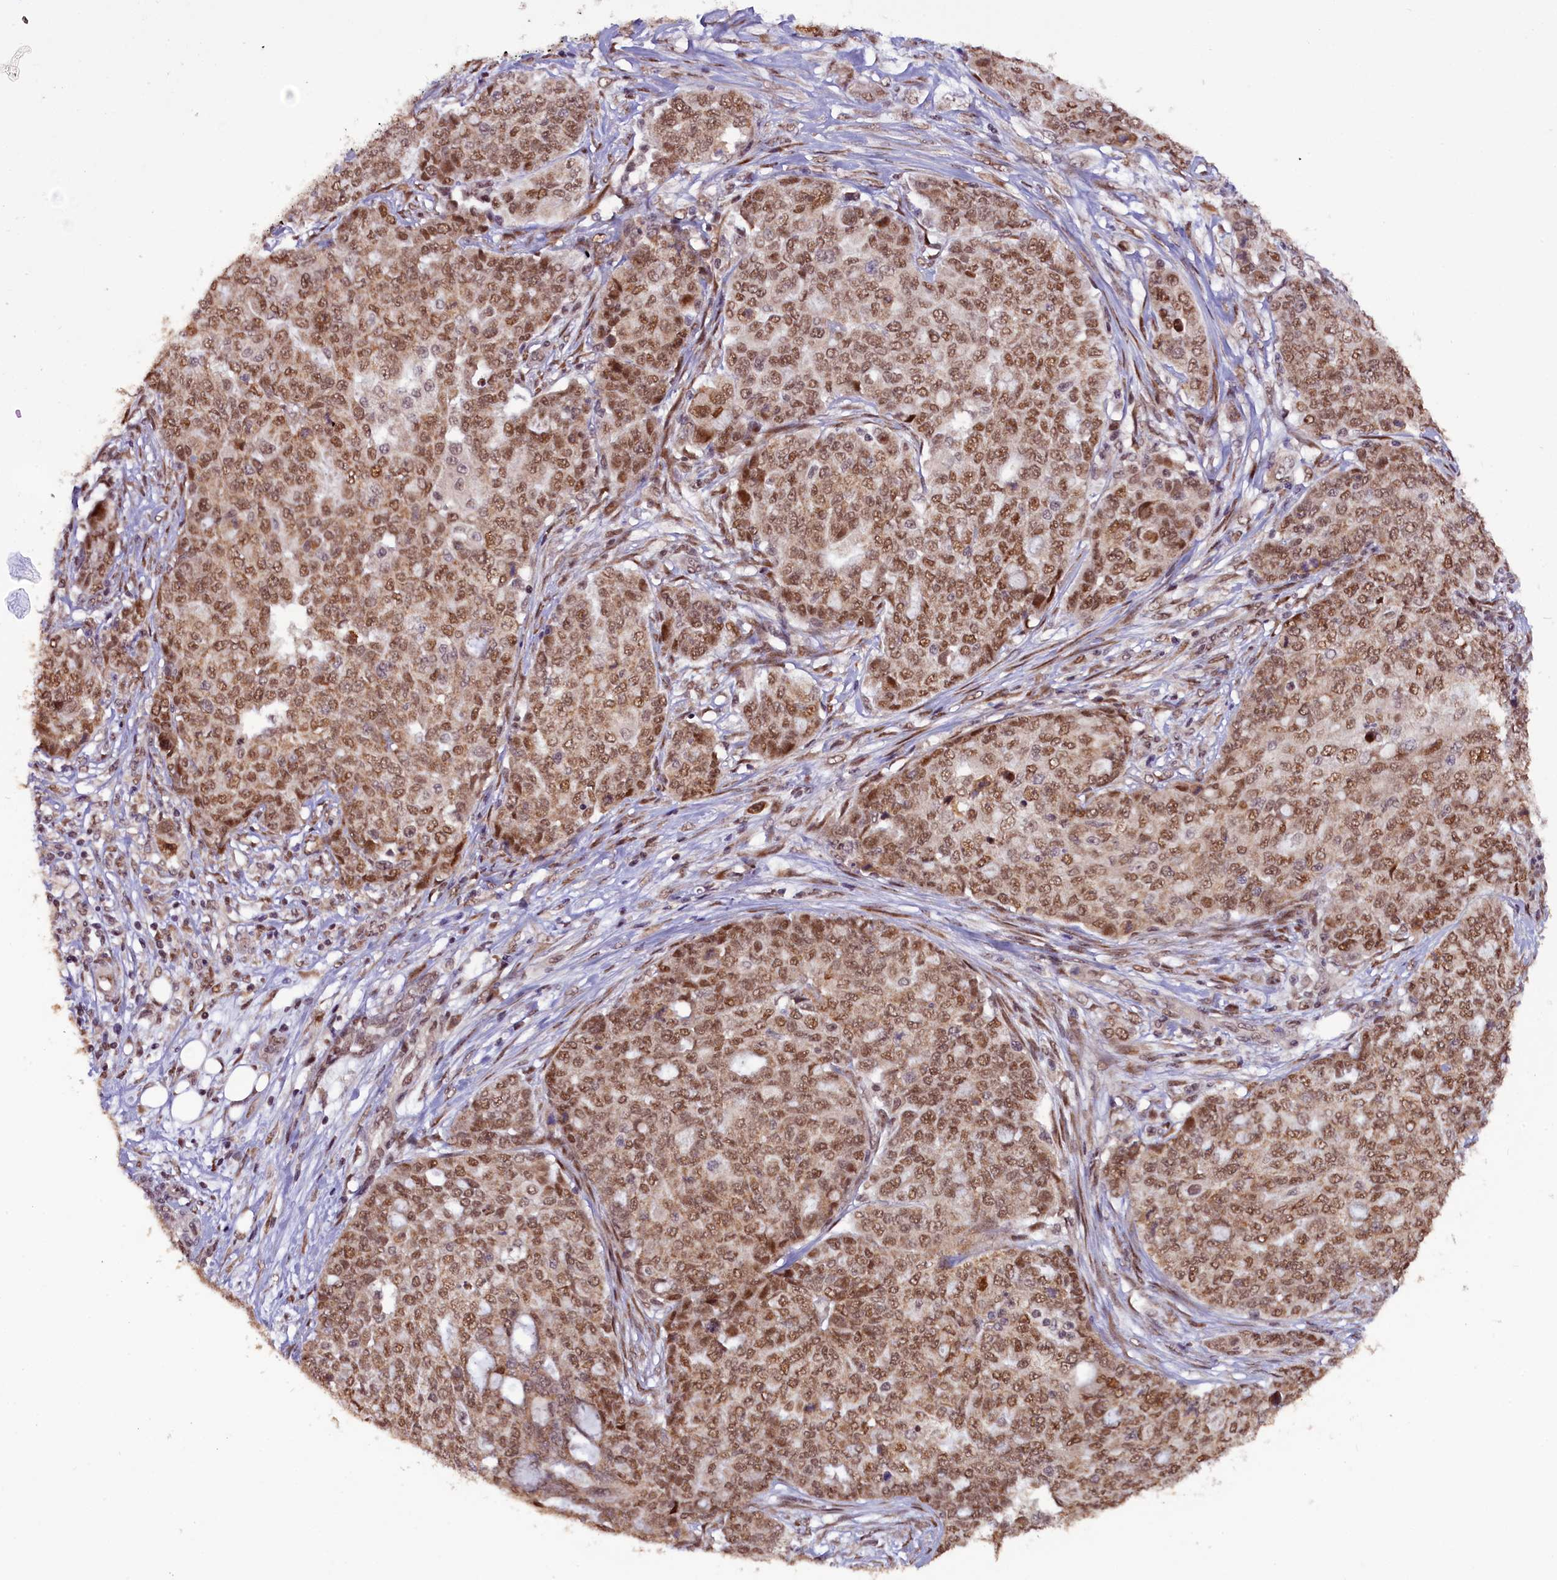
{"staining": {"intensity": "moderate", "quantity": ">75%", "location": "nuclear"}, "tissue": "ovarian cancer", "cell_type": "Tumor cells", "image_type": "cancer", "snomed": [{"axis": "morphology", "description": "Cystadenocarcinoma, serous, NOS"}, {"axis": "topography", "description": "Soft tissue"}, {"axis": "topography", "description": "Ovary"}], "caption": "Immunohistochemical staining of ovarian cancer (serous cystadenocarcinoma) shows medium levels of moderate nuclear expression in about >75% of tumor cells.", "gene": "RPUSD2", "patient": {"sex": "female", "age": 57}}